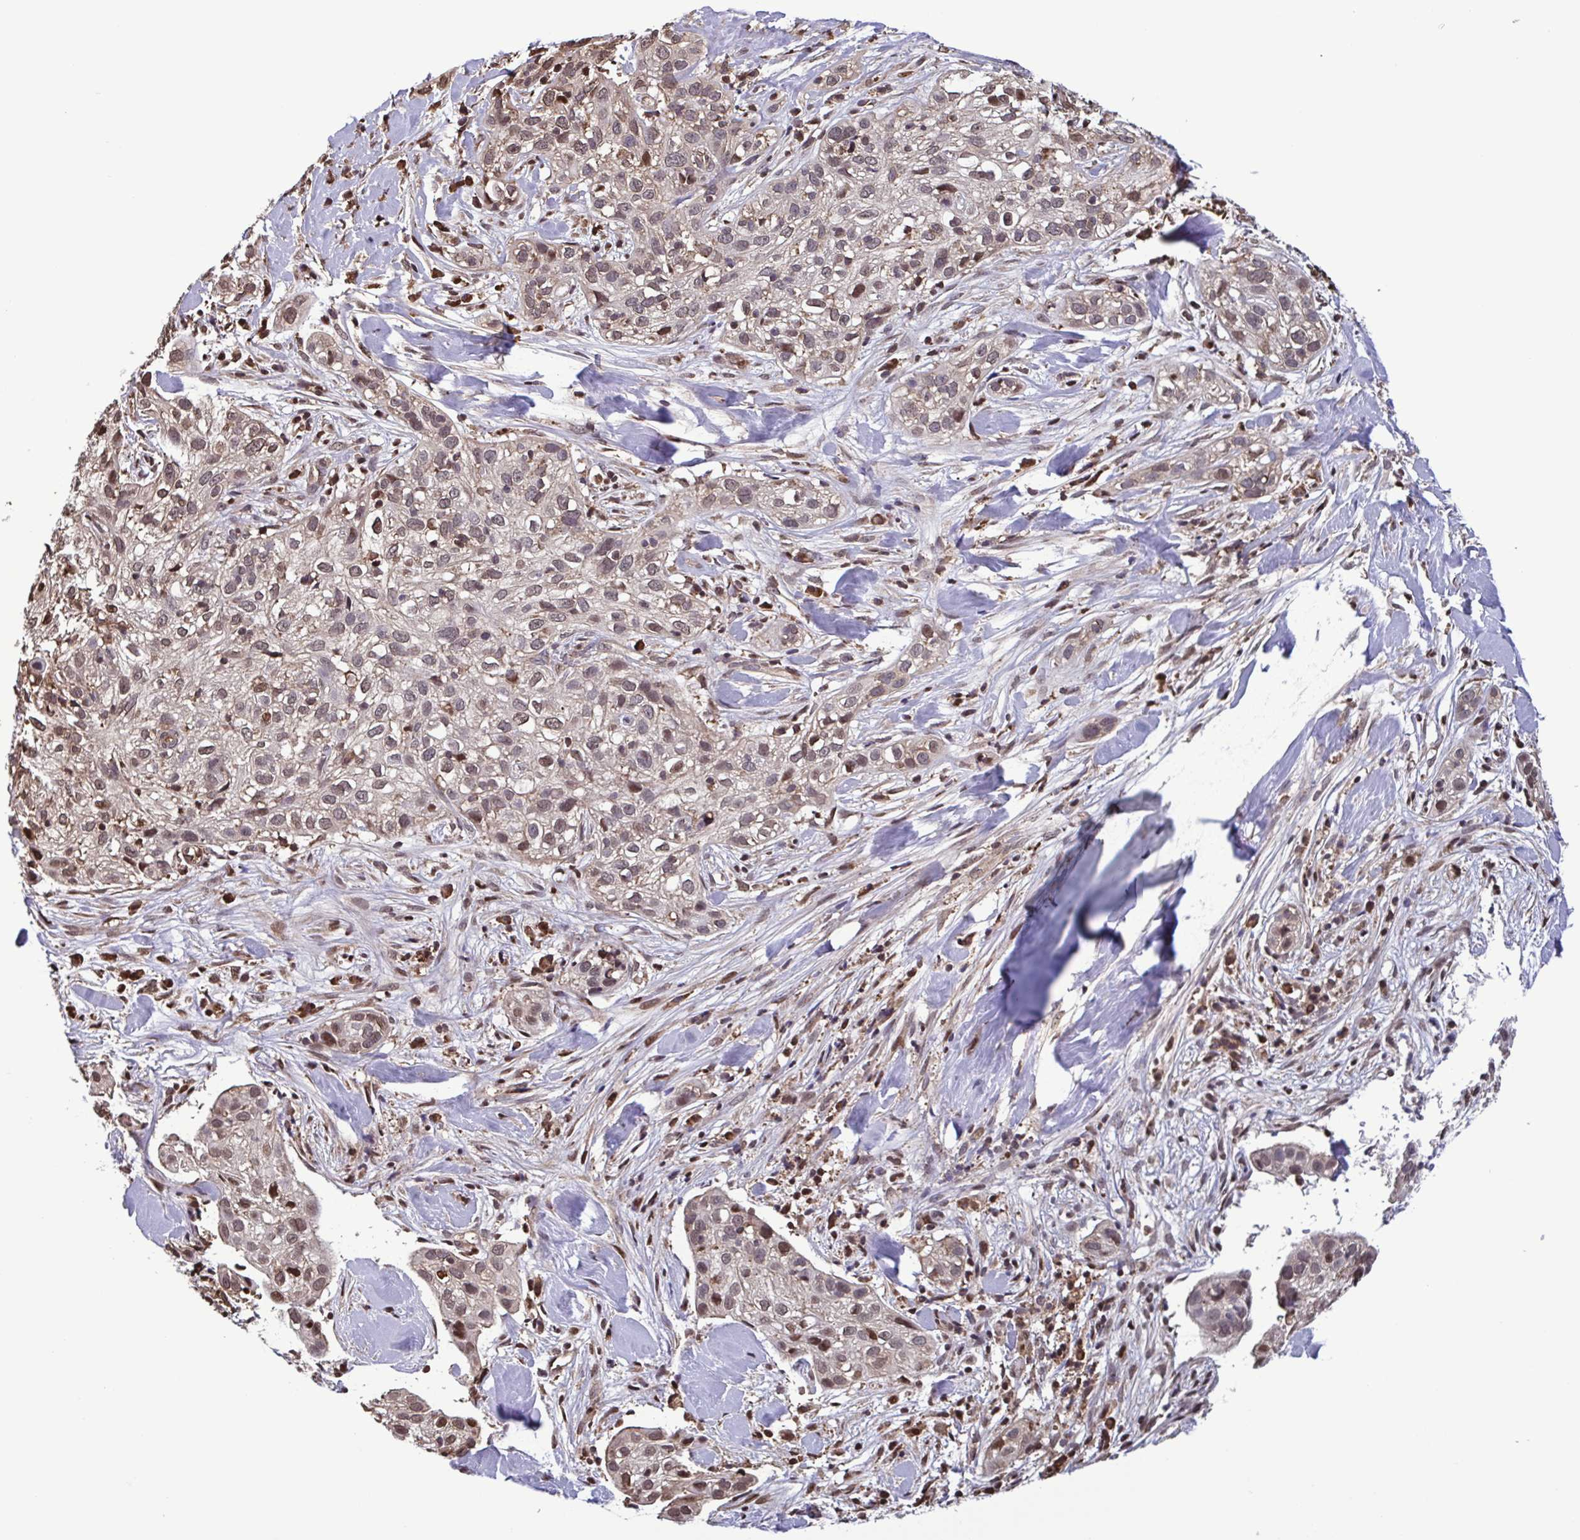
{"staining": {"intensity": "moderate", "quantity": ">75%", "location": "cytoplasmic/membranous,nuclear"}, "tissue": "skin cancer", "cell_type": "Tumor cells", "image_type": "cancer", "snomed": [{"axis": "morphology", "description": "Squamous cell carcinoma, NOS"}, {"axis": "topography", "description": "Skin"}], "caption": "Immunohistochemical staining of squamous cell carcinoma (skin) shows medium levels of moderate cytoplasmic/membranous and nuclear staining in approximately >75% of tumor cells.", "gene": "SEC63", "patient": {"sex": "male", "age": 82}}